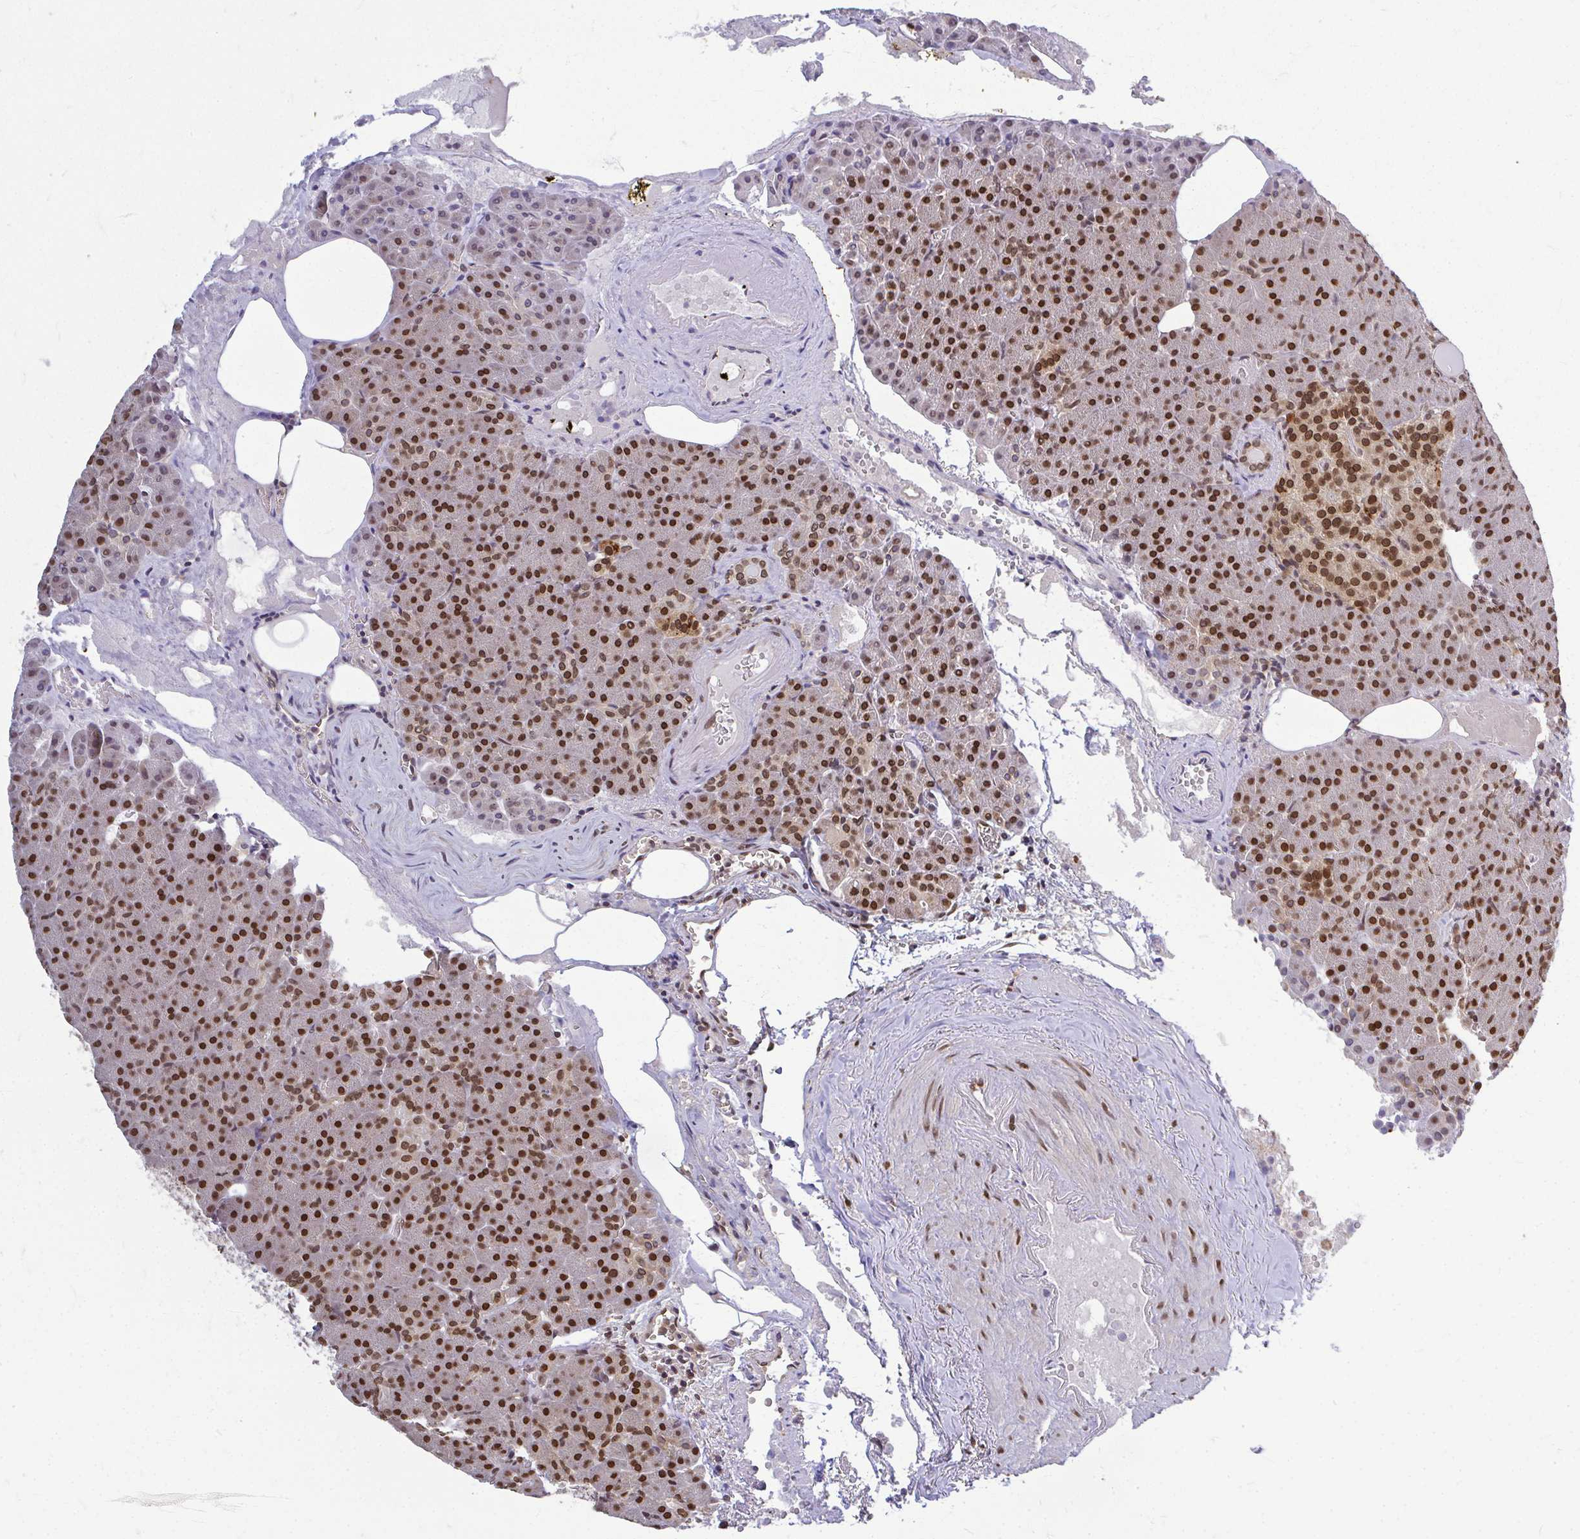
{"staining": {"intensity": "strong", "quantity": ">75%", "location": "nuclear"}, "tissue": "pancreas", "cell_type": "Exocrine glandular cells", "image_type": "normal", "snomed": [{"axis": "morphology", "description": "Normal tissue, NOS"}, {"axis": "topography", "description": "Pancreas"}], "caption": "Immunohistochemistry photomicrograph of unremarkable pancreas stained for a protein (brown), which reveals high levels of strong nuclear expression in about >75% of exocrine glandular cells.", "gene": "XPO1", "patient": {"sex": "female", "age": 74}}